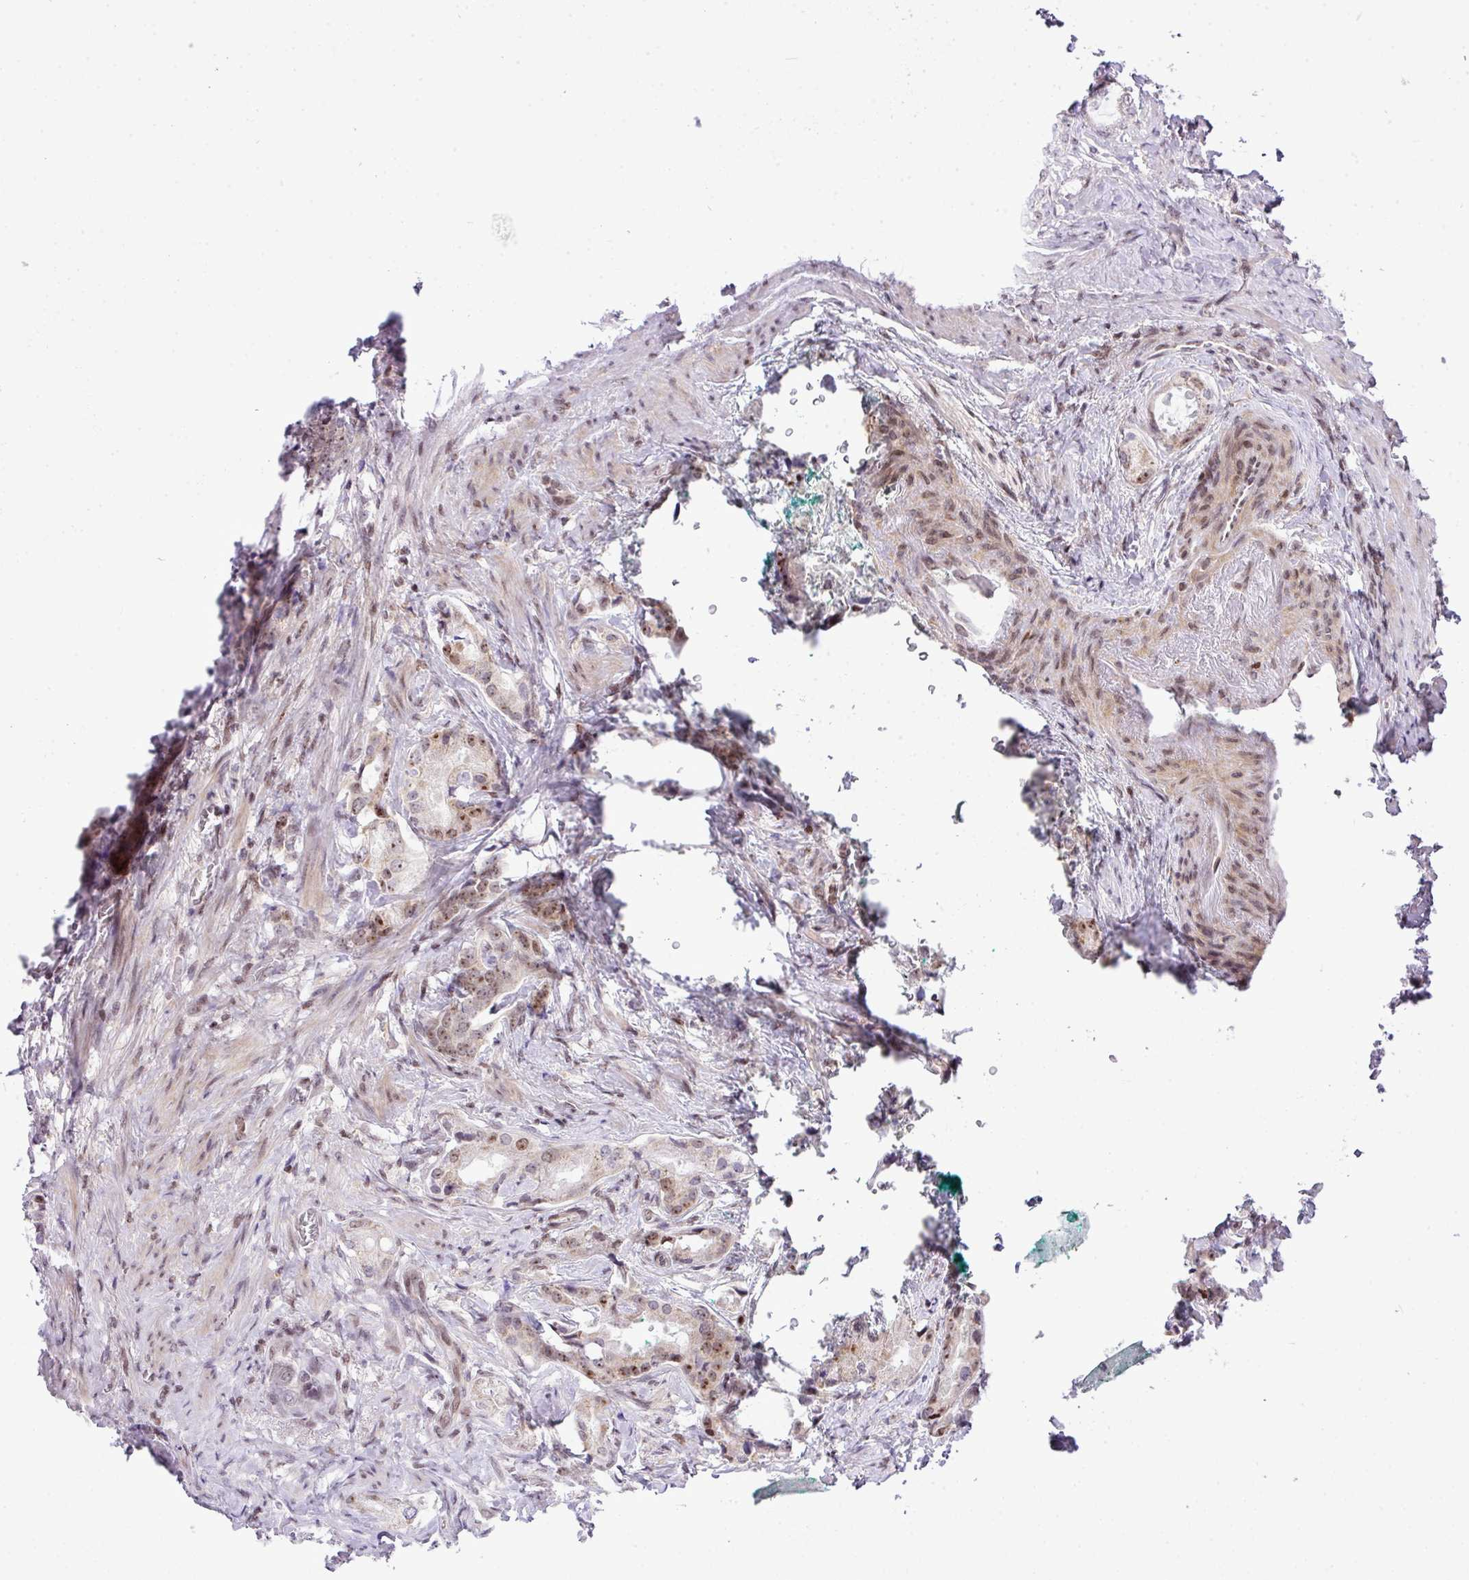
{"staining": {"intensity": "weak", "quantity": "25%-75%", "location": "nuclear"}, "tissue": "prostate cancer", "cell_type": "Tumor cells", "image_type": "cancer", "snomed": [{"axis": "morphology", "description": "Adenocarcinoma, Low grade"}, {"axis": "topography", "description": "Prostate"}], "caption": "A low amount of weak nuclear expression is appreciated in about 25%-75% of tumor cells in prostate cancer tissue.", "gene": "CCDC137", "patient": {"sex": "male", "age": 71}}